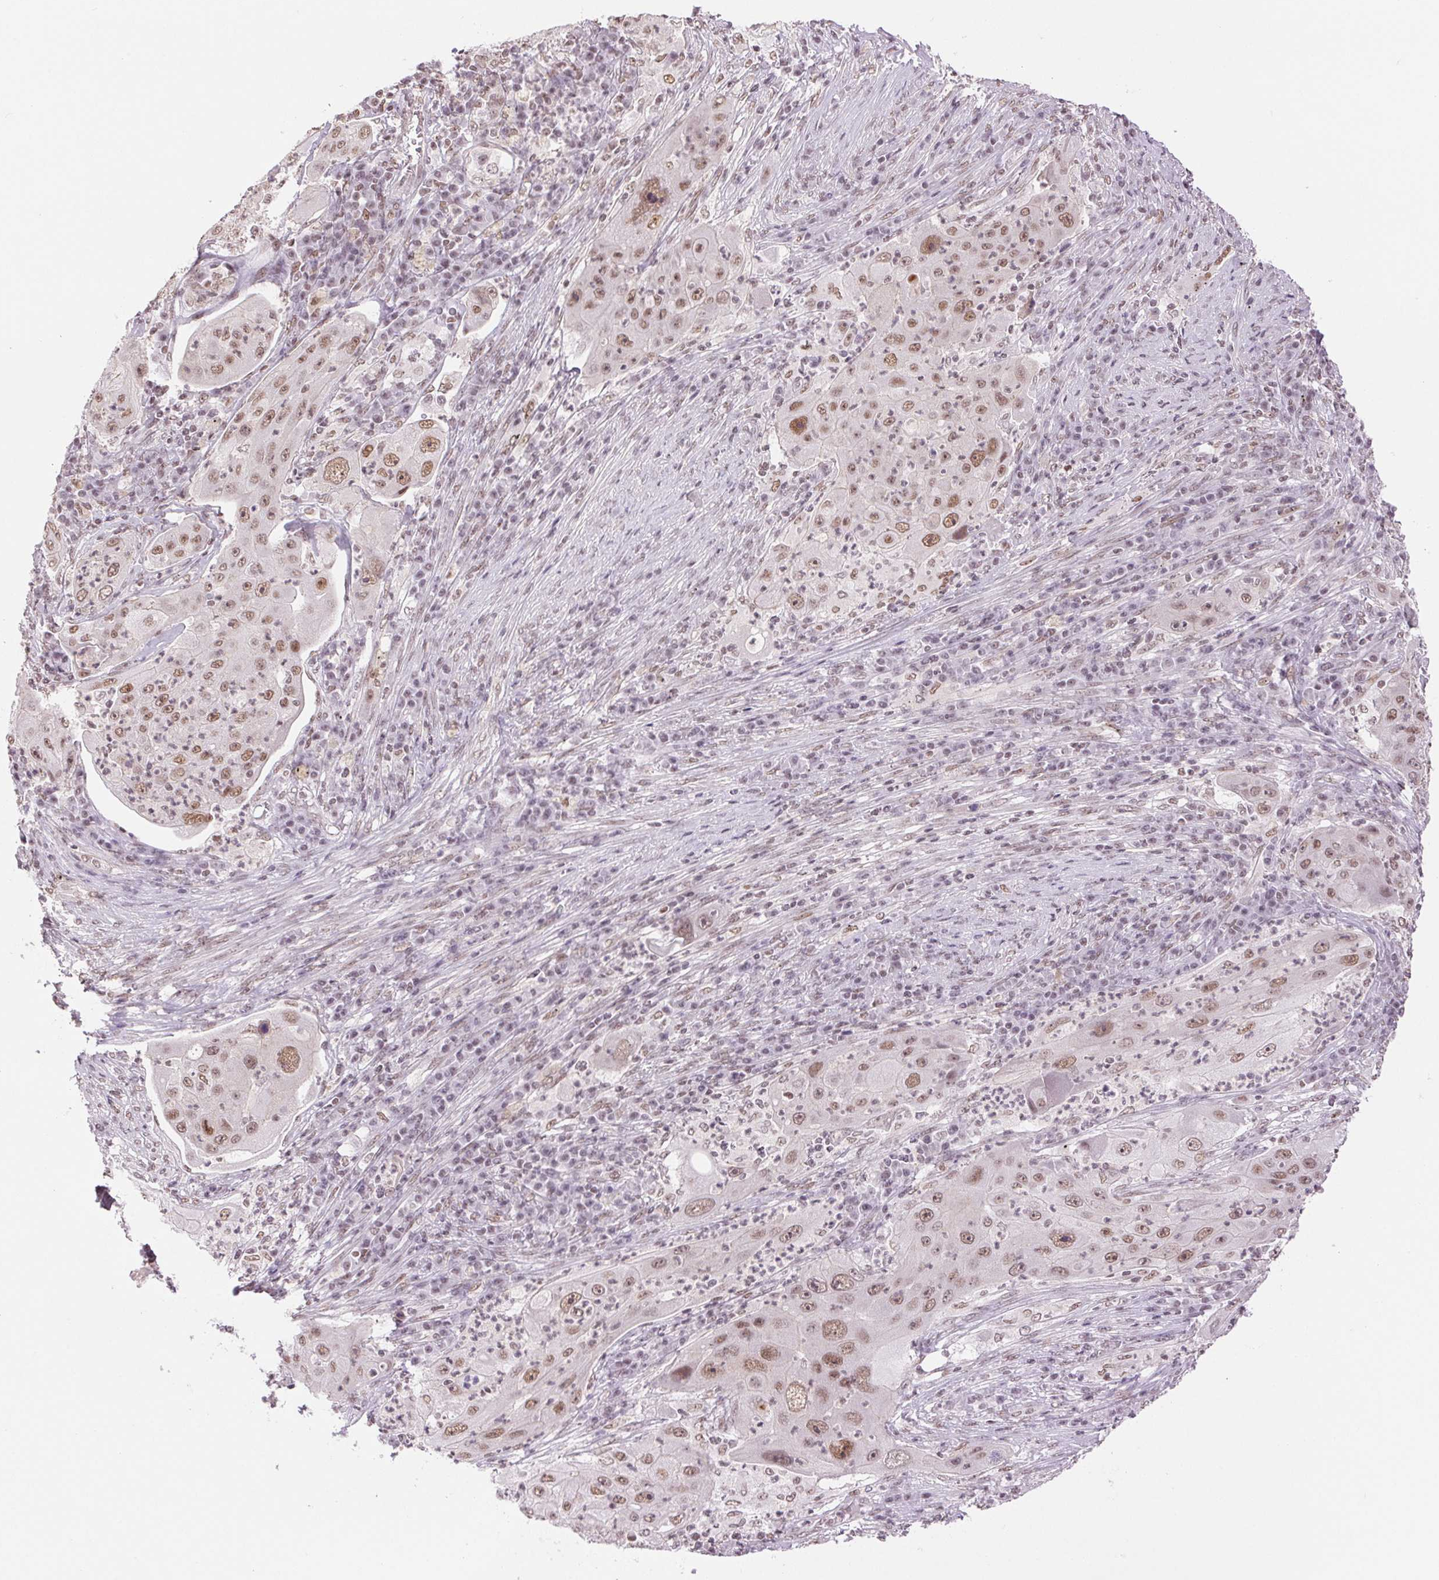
{"staining": {"intensity": "moderate", "quantity": ">75%", "location": "nuclear"}, "tissue": "lung cancer", "cell_type": "Tumor cells", "image_type": "cancer", "snomed": [{"axis": "morphology", "description": "Squamous cell carcinoma, NOS"}, {"axis": "topography", "description": "Lung"}], "caption": "Tumor cells display medium levels of moderate nuclear expression in approximately >75% of cells in human lung cancer.", "gene": "RPRD1B", "patient": {"sex": "female", "age": 59}}